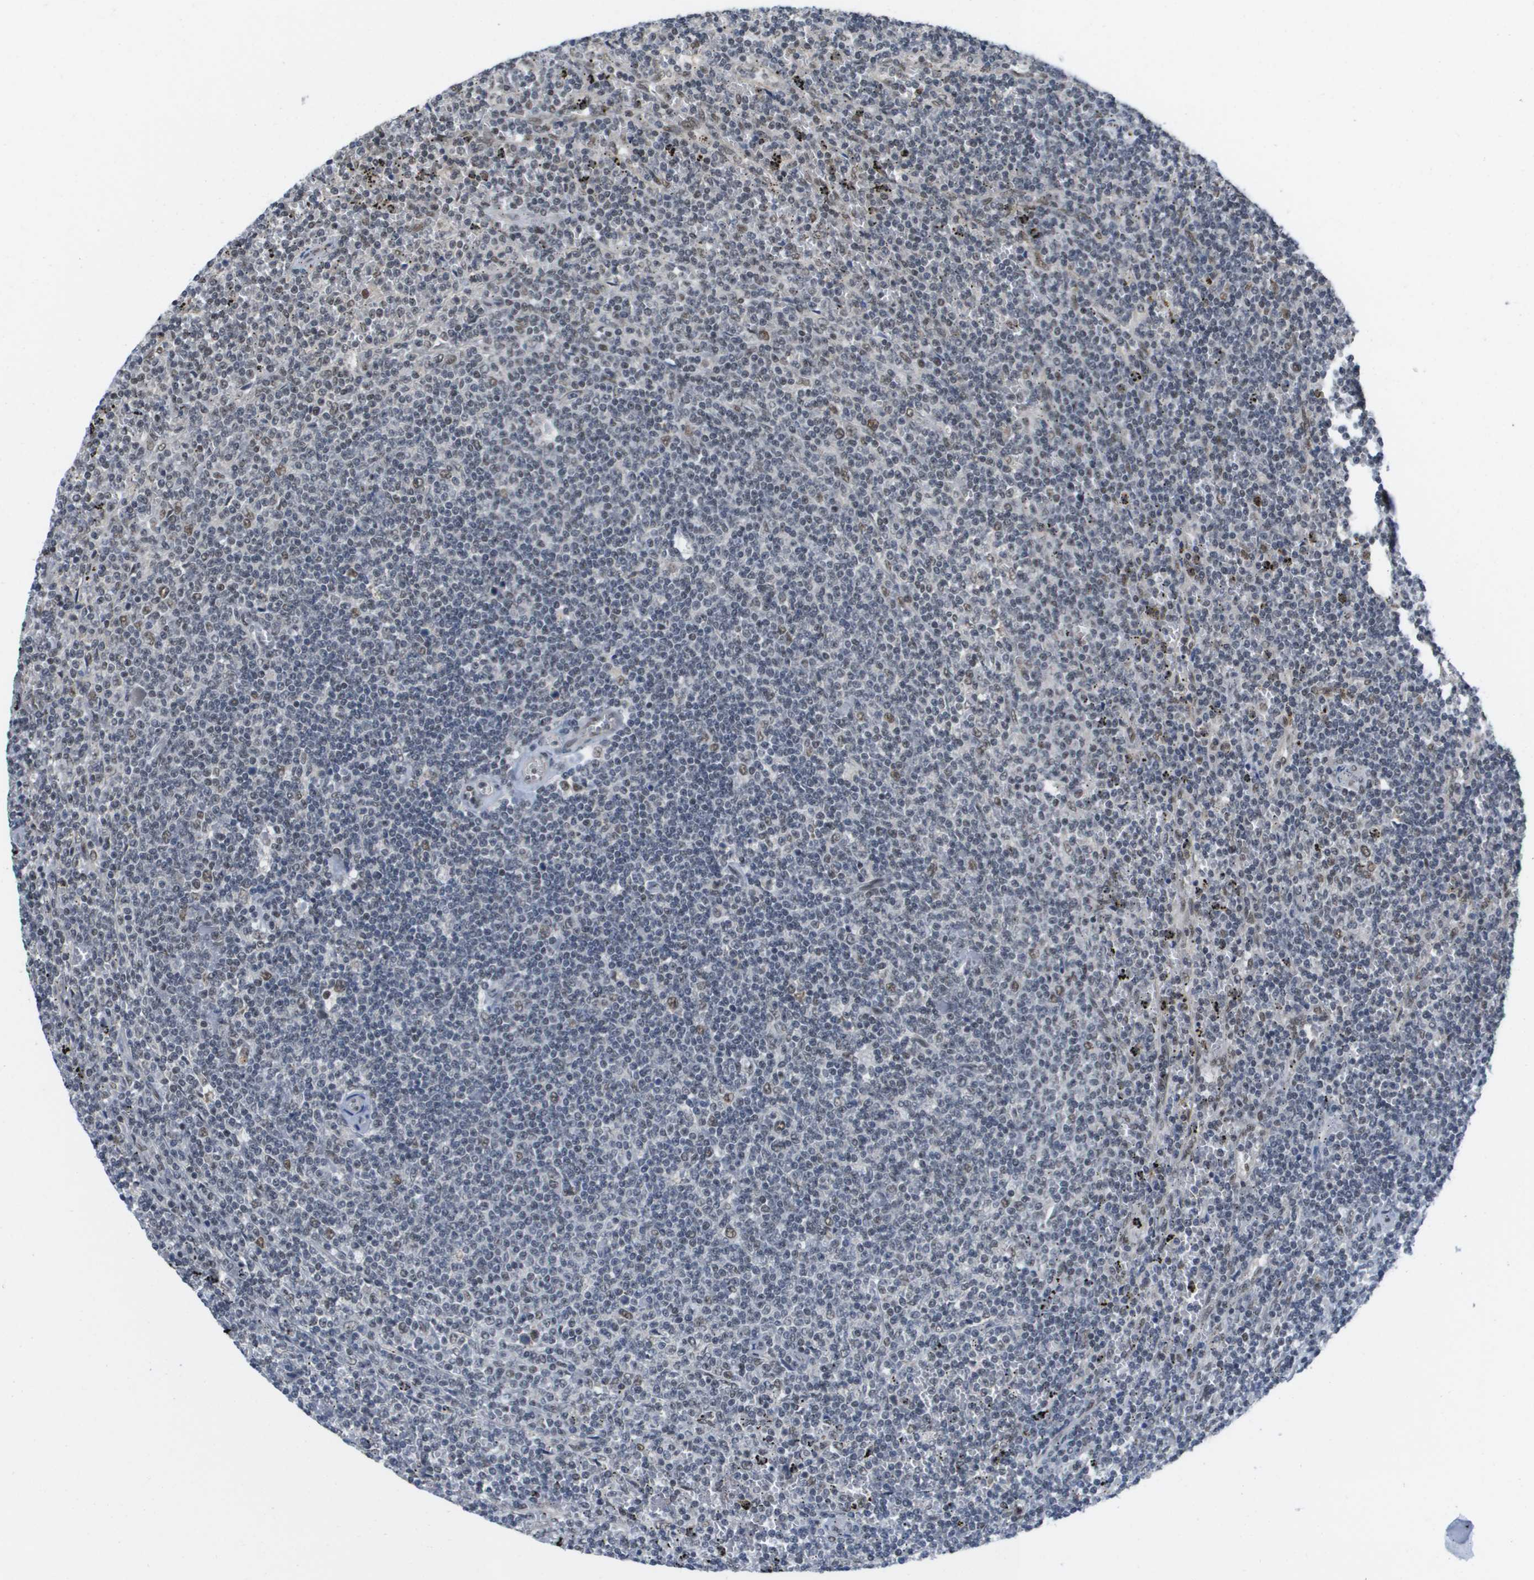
{"staining": {"intensity": "weak", "quantity": "25%-75%", "location": "nuclear"}, "tissue": "lymphoma", "cell_type": "Tumor cells", "image_type": "cancer", "snomed": [{"axis": "morphology", "description": "Malignant lymphoma, non-Hodgkin's type, Low grade"}, {"axis": "topography", "description": "Spleen"}], "caption": "The immunohistochemical stain labels weak nuclear expression in tumor cells of lymphoma tissue.", "gene": "ISY1", "patient": {"sex": "female", "age": 50}}